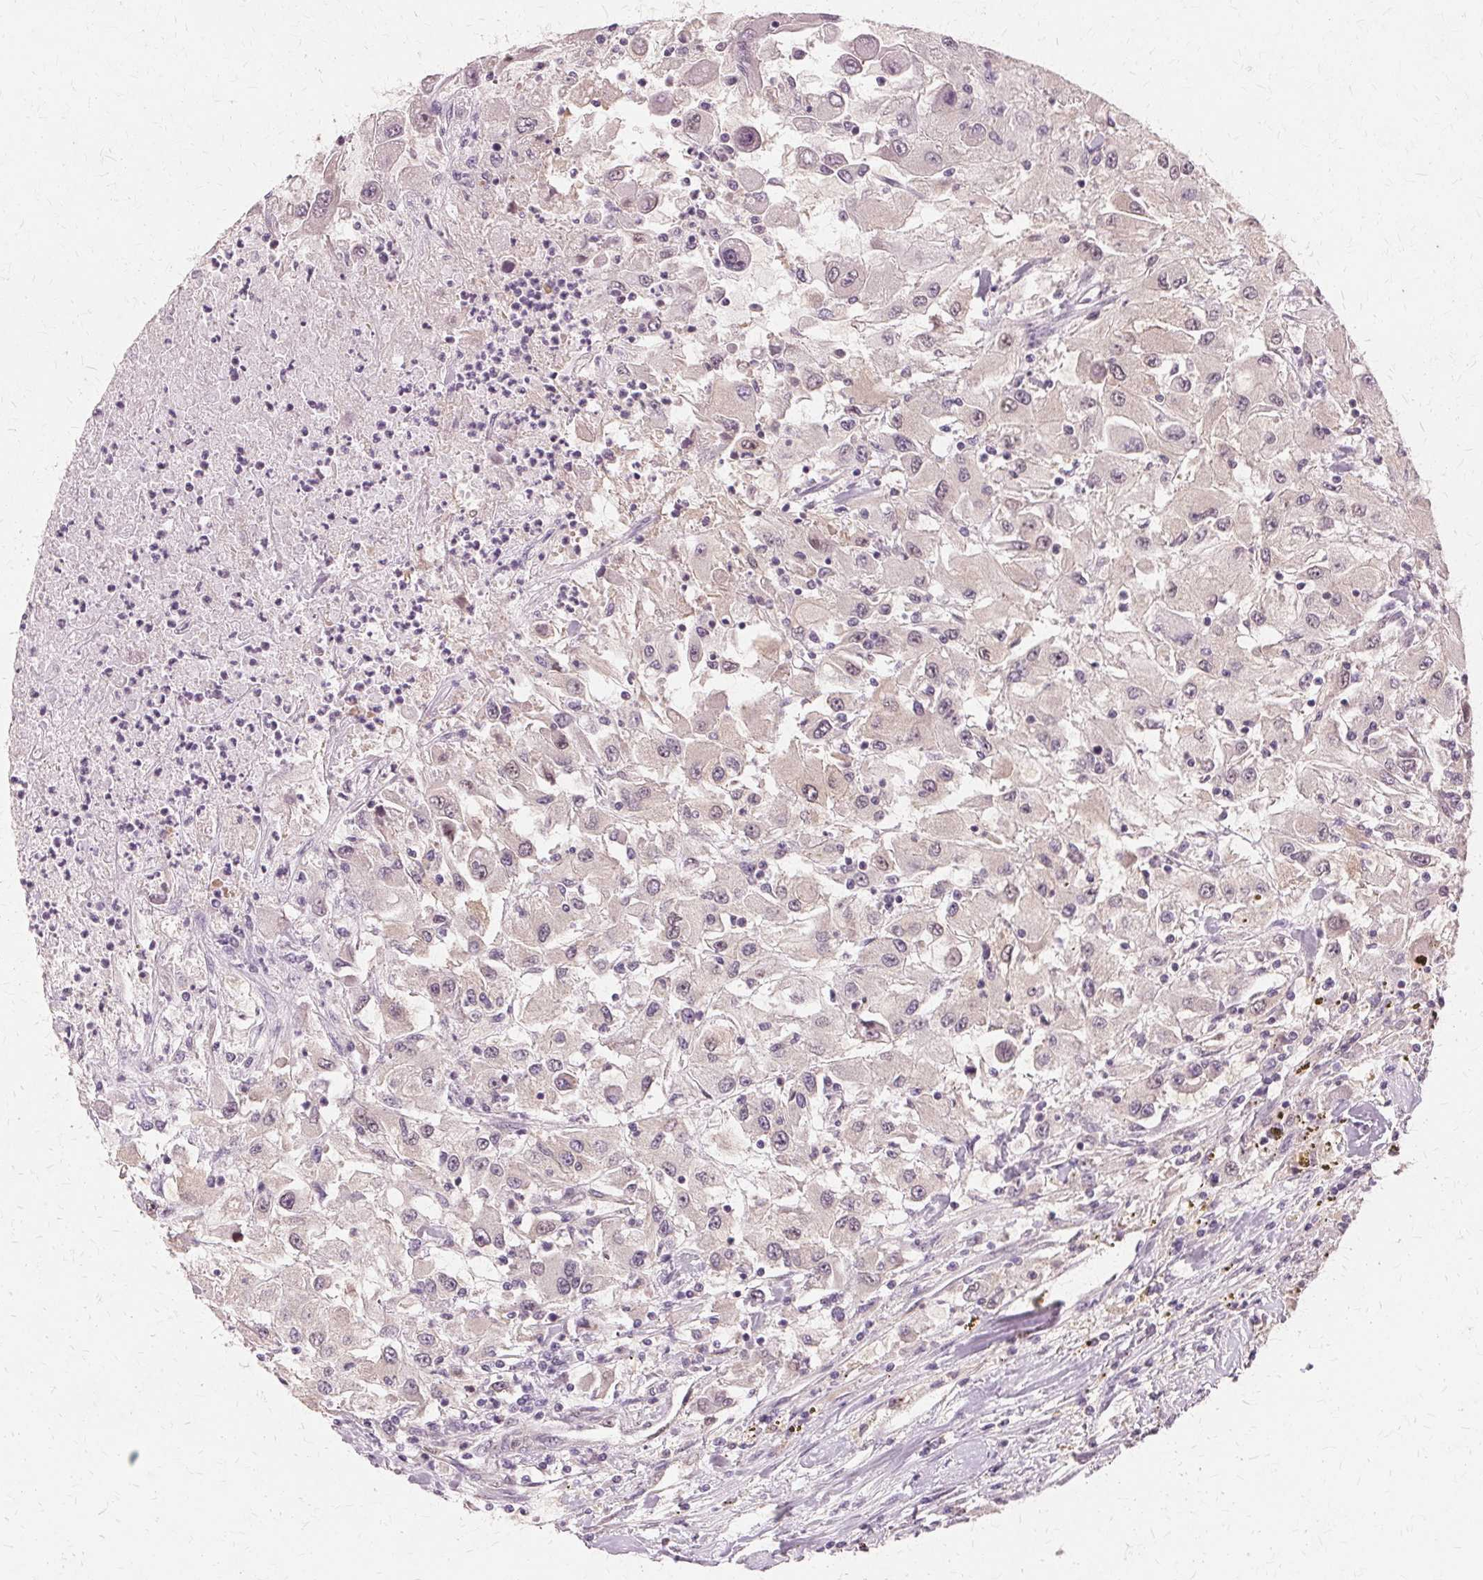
{"staining": {"intensity": "weak", "quantity": "25%-75%", "location": "nuclear"}, "tissue": "renal cancer", "cell_type": "Tumor cells", "image_type": "cancer", "snomed": [{"axis": "morphology", "description": "Adenocarcinoma, NOS"}, {"axis": "topography", "description": "Kidney"}], "caption": "A micrograph of human renal cancer (adenocarcinoma) stained for a protein exhibits weak nuclear brown staining in tumor cells.", "gene": "PRMT5", "patient": {"sex": "female", "age": 67}}